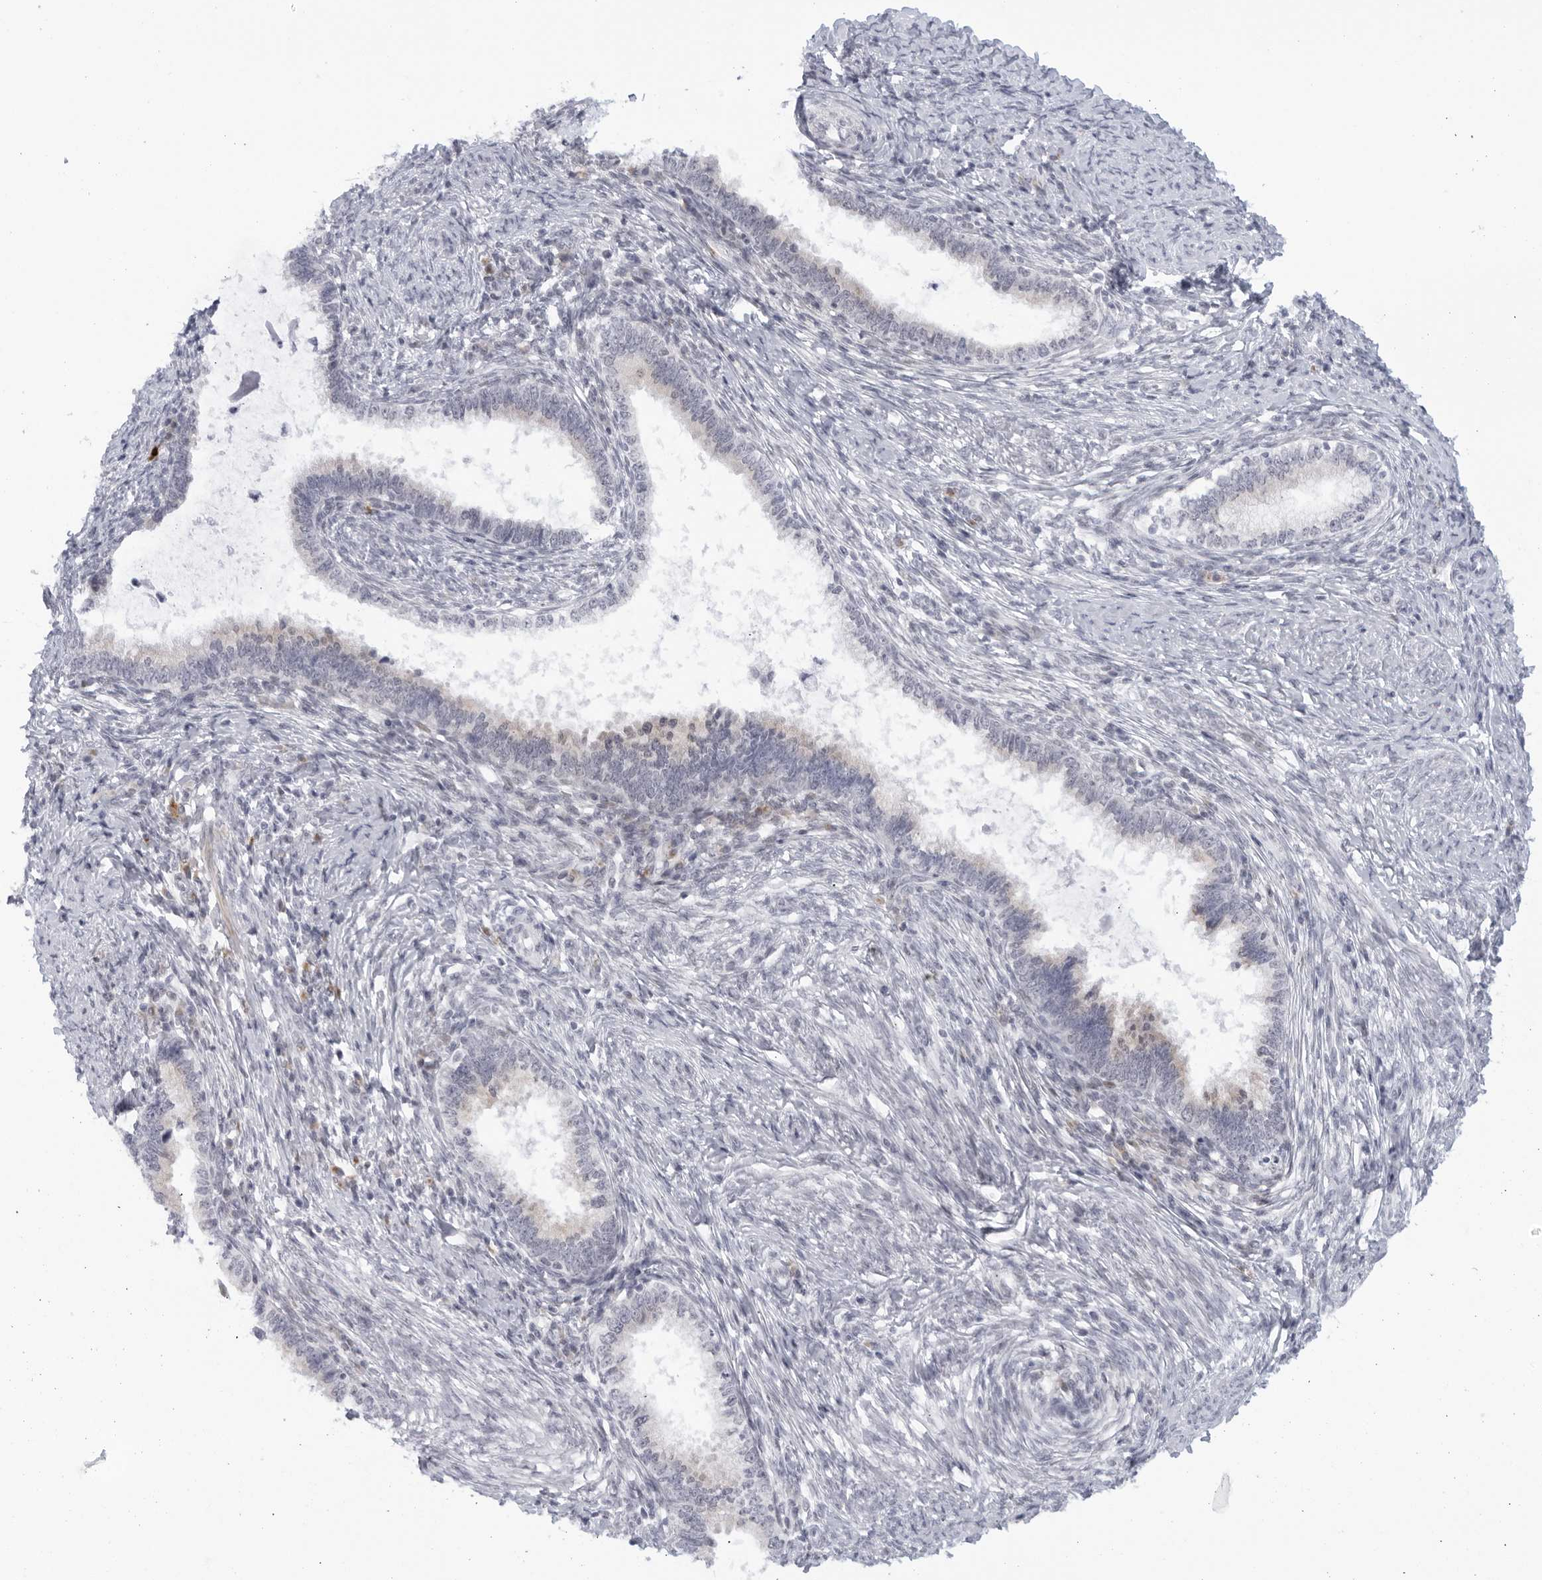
{"staining": {"intensity": "negative", "quantity": "none", "location": "none"}, "tissue": "cervical cancer", "cell_type": "Tumor cells", "image_type": "cancer", "snomed": [{"axis": "morphology", "description": "Adenocarcinoma, NOS"}, {"axis": "topography", "description": "Cervix"}], "caption": "The photomicrograph demonstrates no staining of tumor cells in cervical cancer (adenocarcinoma).", "gene": "WDTC1", "patient": {"sex": "female", "age": 36}}